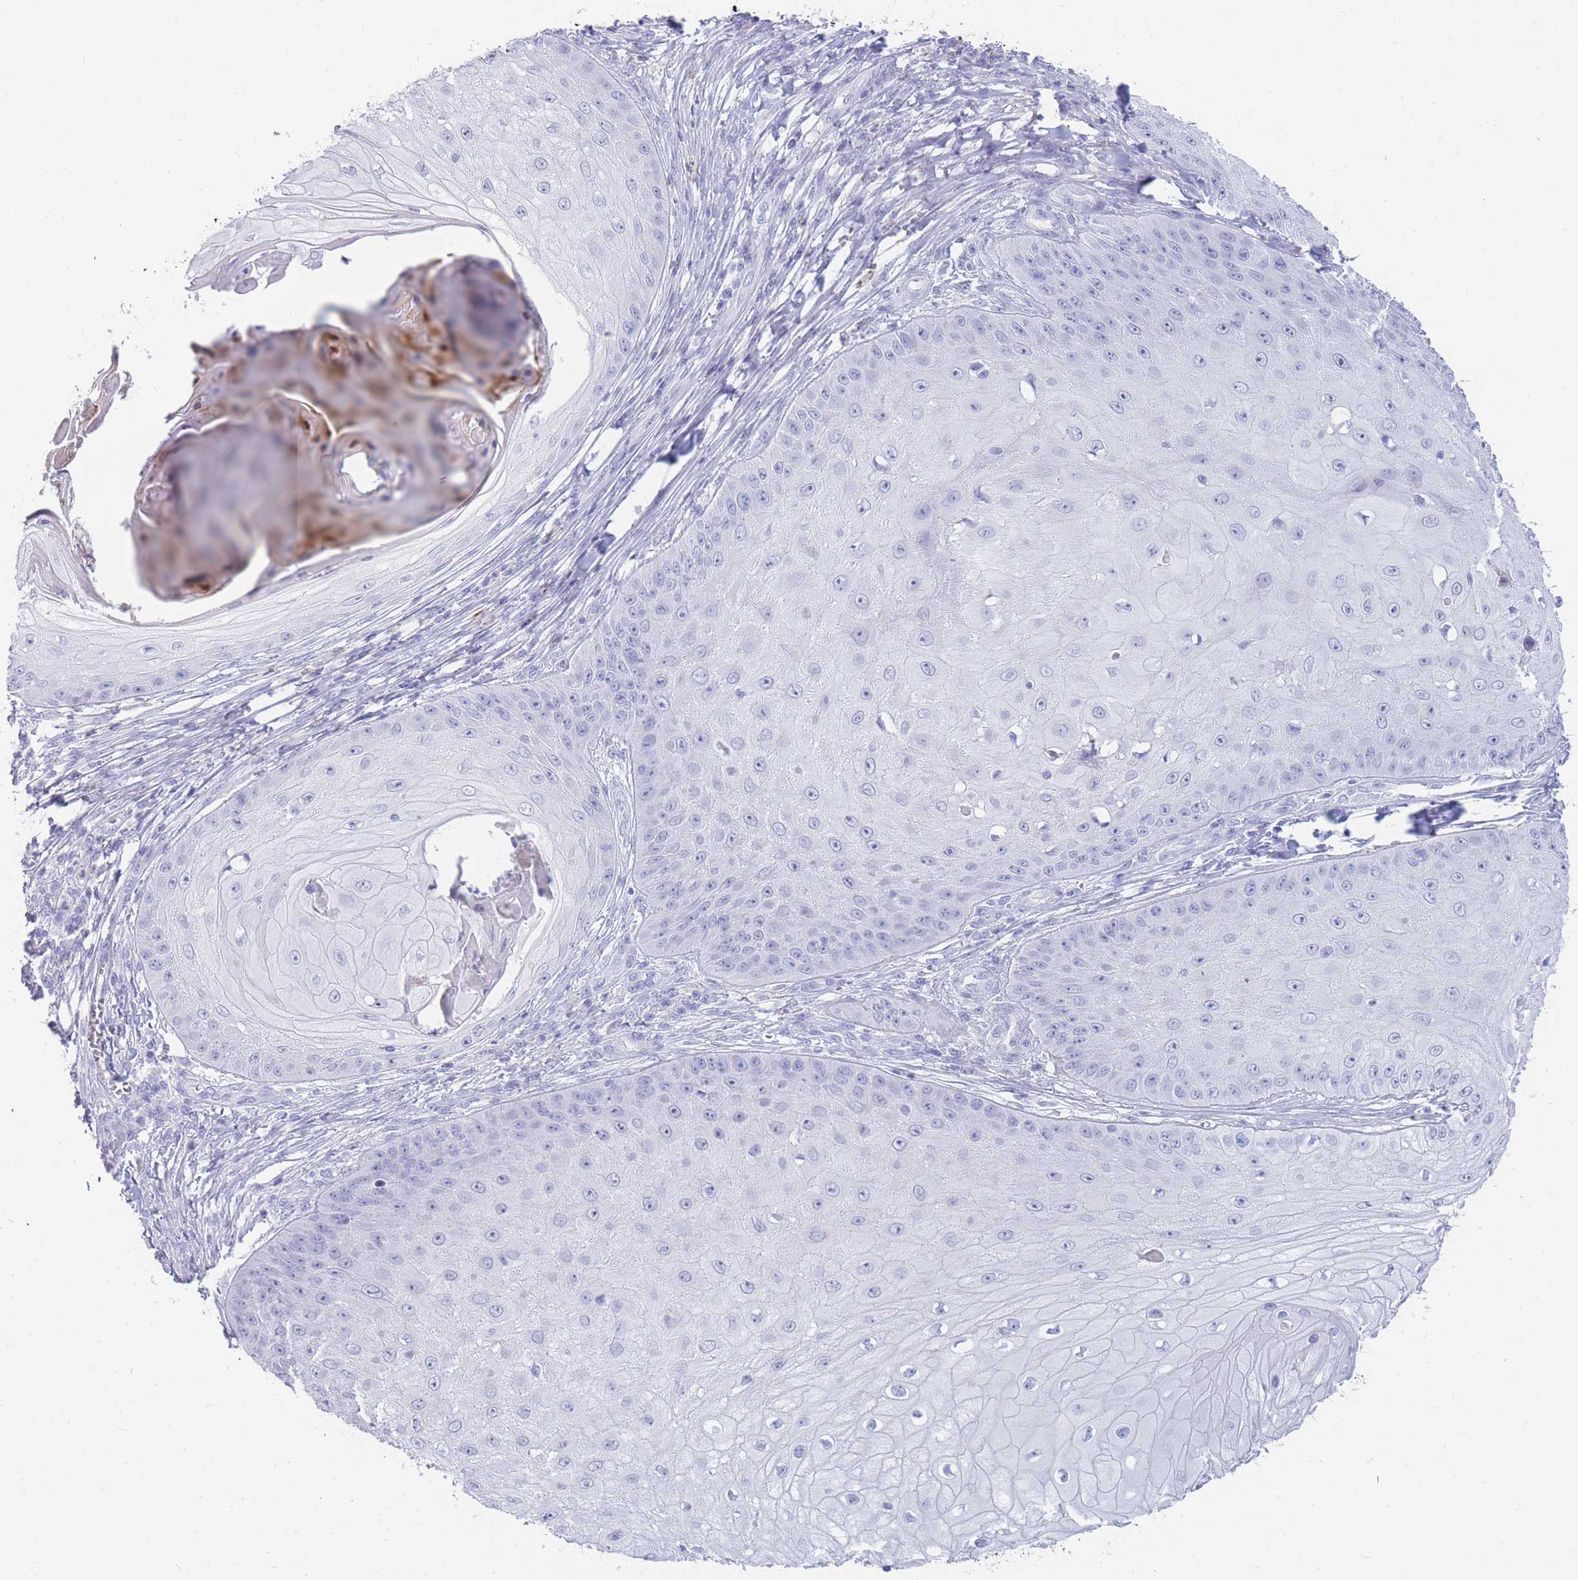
{"staining": {"intensity": "negative", "quantity": "none", "location": "none"}, "tissue": "skin cancer", "cell_type": "Tumor cells", "image_type": "cancer", "snomed": [{"axis": "morphology", "description": "Squamous cell carcinoma, NOS"}, {"axis": "topography", "description": "Skin"}], "caption": "Skin cancer stained for a protein using immunohistochemistry (IHC) exhibits no positivity tumor cells.", "gene": "NKX1-2", "patient": {"sex": "male", "age": 70}}